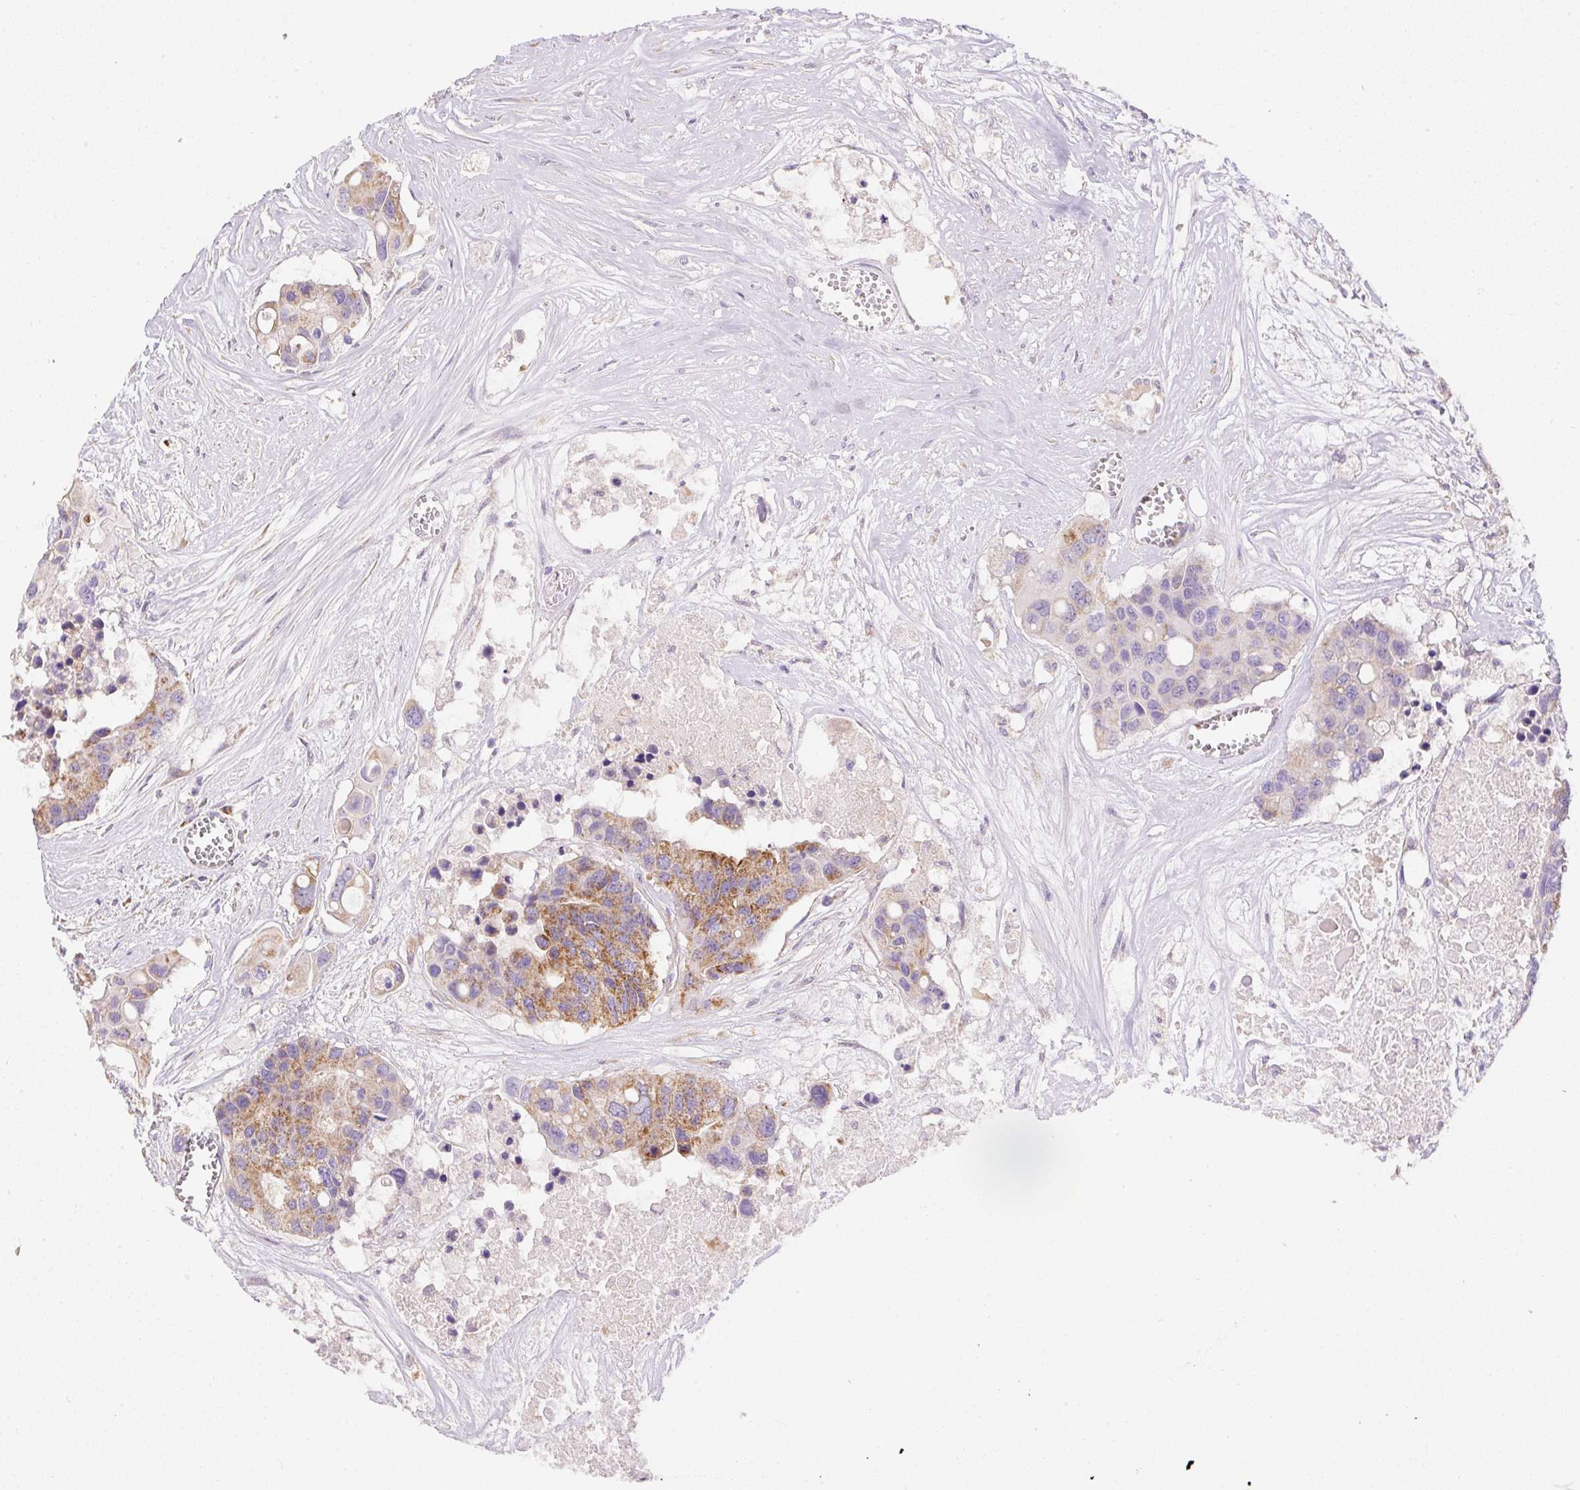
{"staining": {"intensity": "moderate", "quantity": ">75%", "location": "cytoplasmic/membranous"}, "tissue": "colorectal cancer", "cell_type": "Tumor cells", "image_type": "cancer", "snomed": [{"axis": "morphology", "description": "Adenocarcinoma, NOS"}, {"axis": "topography", "description": "Colon"}], "caption": "Colorectal cancer (adenocarcinoma) stained for a protein displays moderate cytoplasmic/membranous positivity in tumor cells. Ihc stains the protein in brown and the nuclei are stained blue.", "gene": "NDUFAF2", "patient": {"sex": "male", "age": 77}}